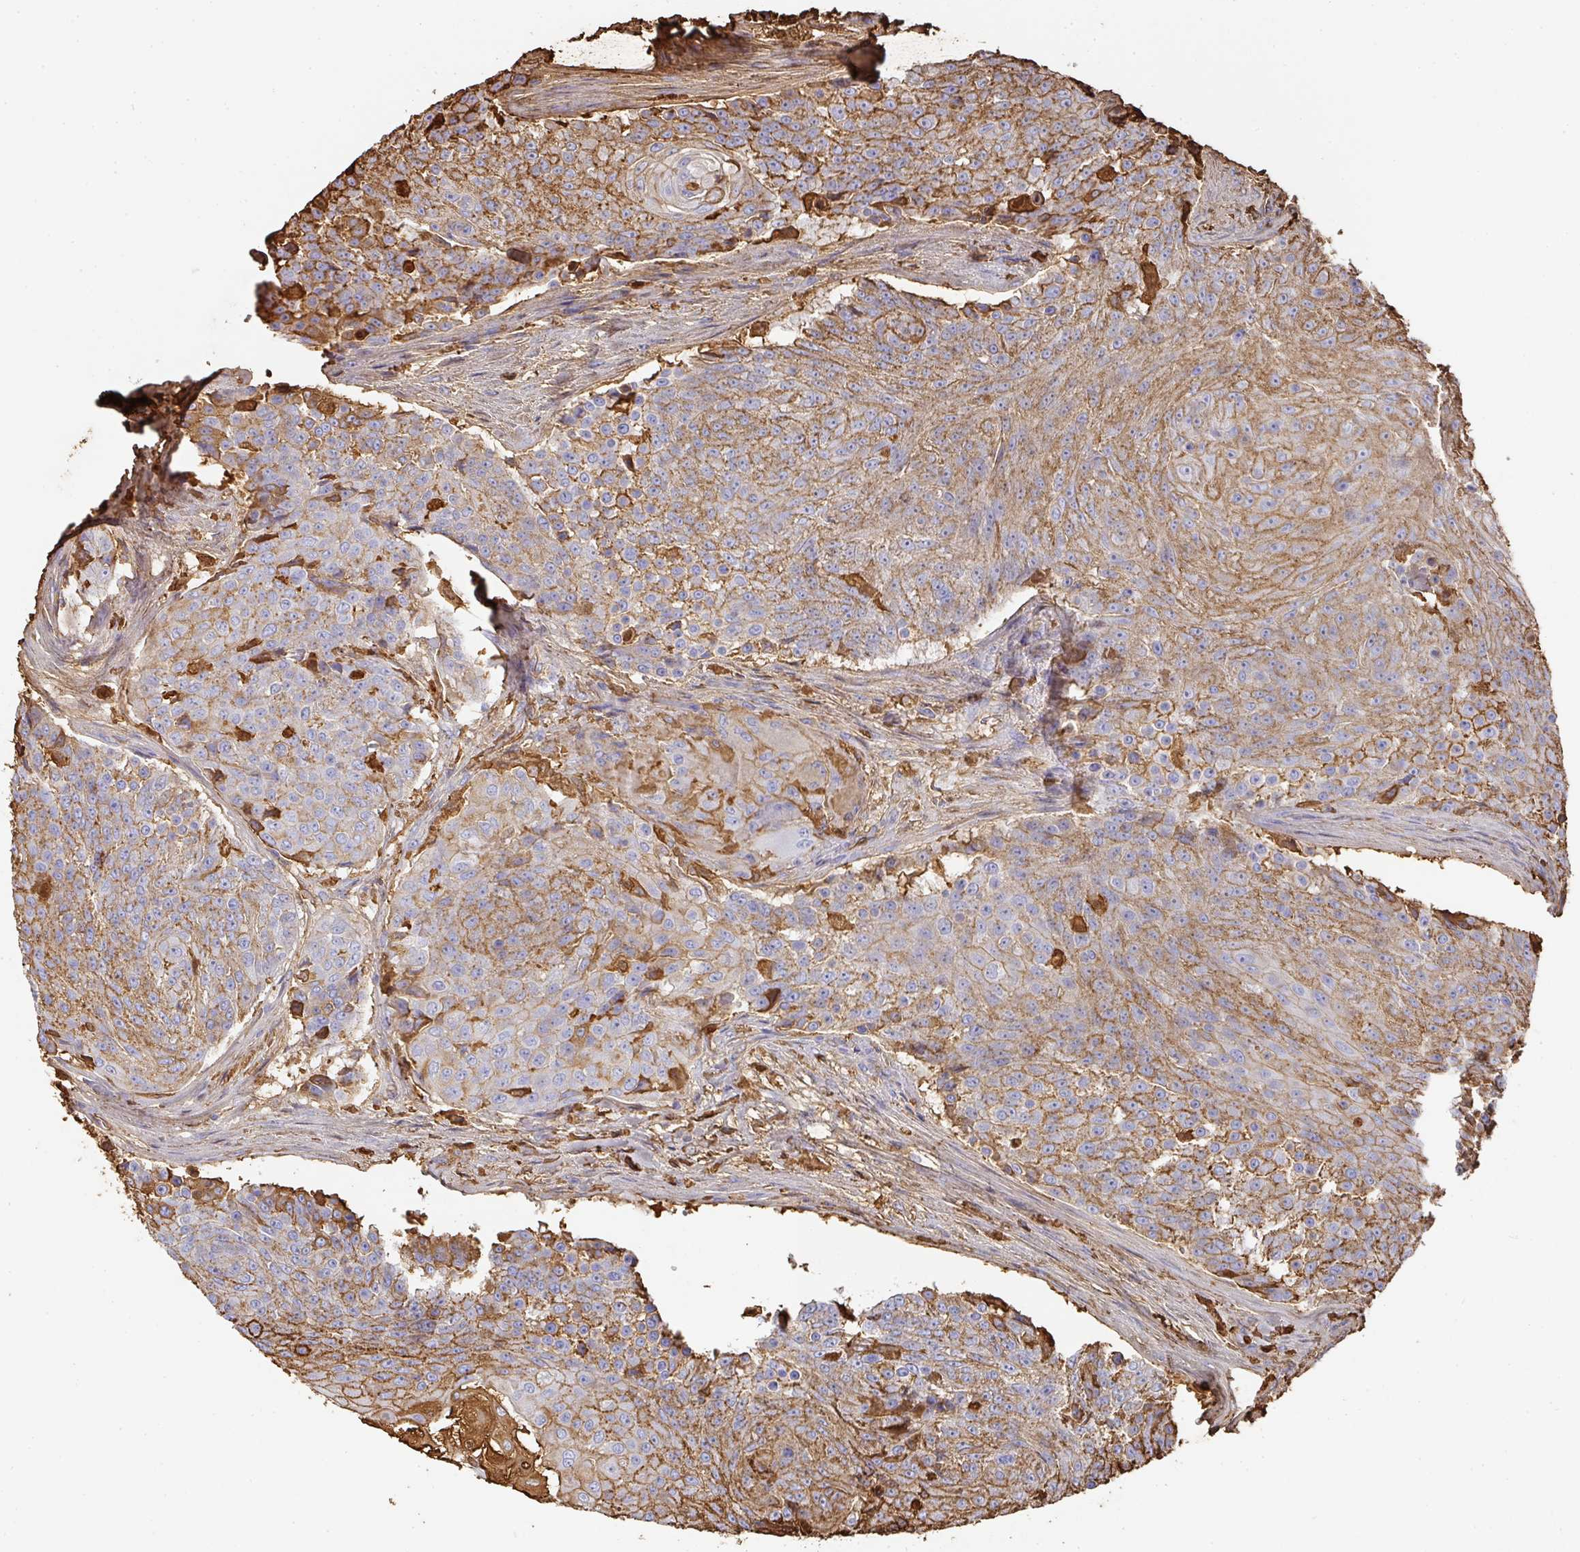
{"staining": {"intensity": "moderate", "quantity": ">75%", "location": "cytoplasmic/membranous"}, "tissue": "urothelial cancer", "cell_type": "Tumor cells", "image_type": "cancer", "snomed": [{"axis": "morphology", "description": "Urothelial carcinoma, High grade"}, {"axis": "topography", "description": "Urinary bladder"}], "caption": "This image reveals high-grade urothelial carcinoma stained with immunohistochemistry (IHC) to label a protein in brown. The cytoplasmic/membranous of tumor cells show moderate positivity for the protein. Nuclei are counter-stained blue.", "gene": "ALB", "patient": {"sex": "female", "age": 63}}